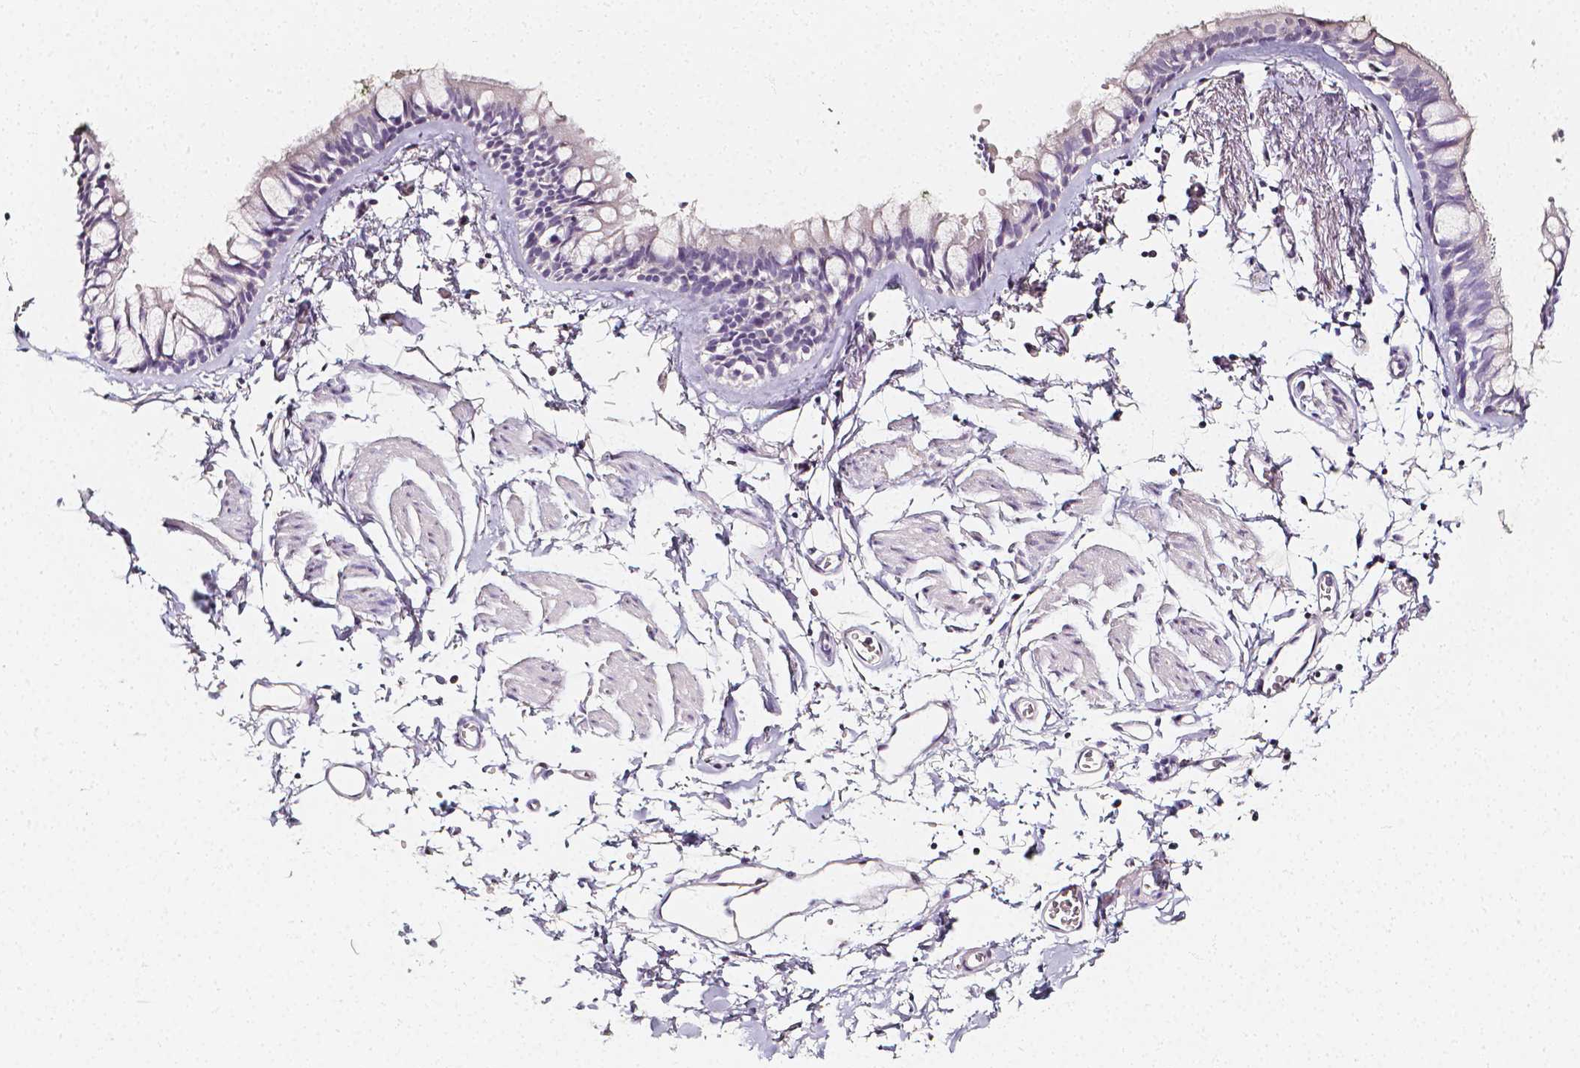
{"staining": {"intensity": "negative", "quantity": "none", "location": "none"}, "tissue": "bronchus", "cell_type": "Respiratory epithelial cells", "image_type": "normal", "snomed": [{"axis": "morphology", "description": "Normal tissue, NOS"}, {"axis": "topography", "description": "Cartilage tissue"}, {"axis": "topography", "description": "Bronchus"}], "caption": "This is a micrograph of immunohistochemistry staining of benign bronchus, which shows no staining in respiratory epithelial cells.", "gene": "THY1", "patient": {"sex": "female", "age": 59}}